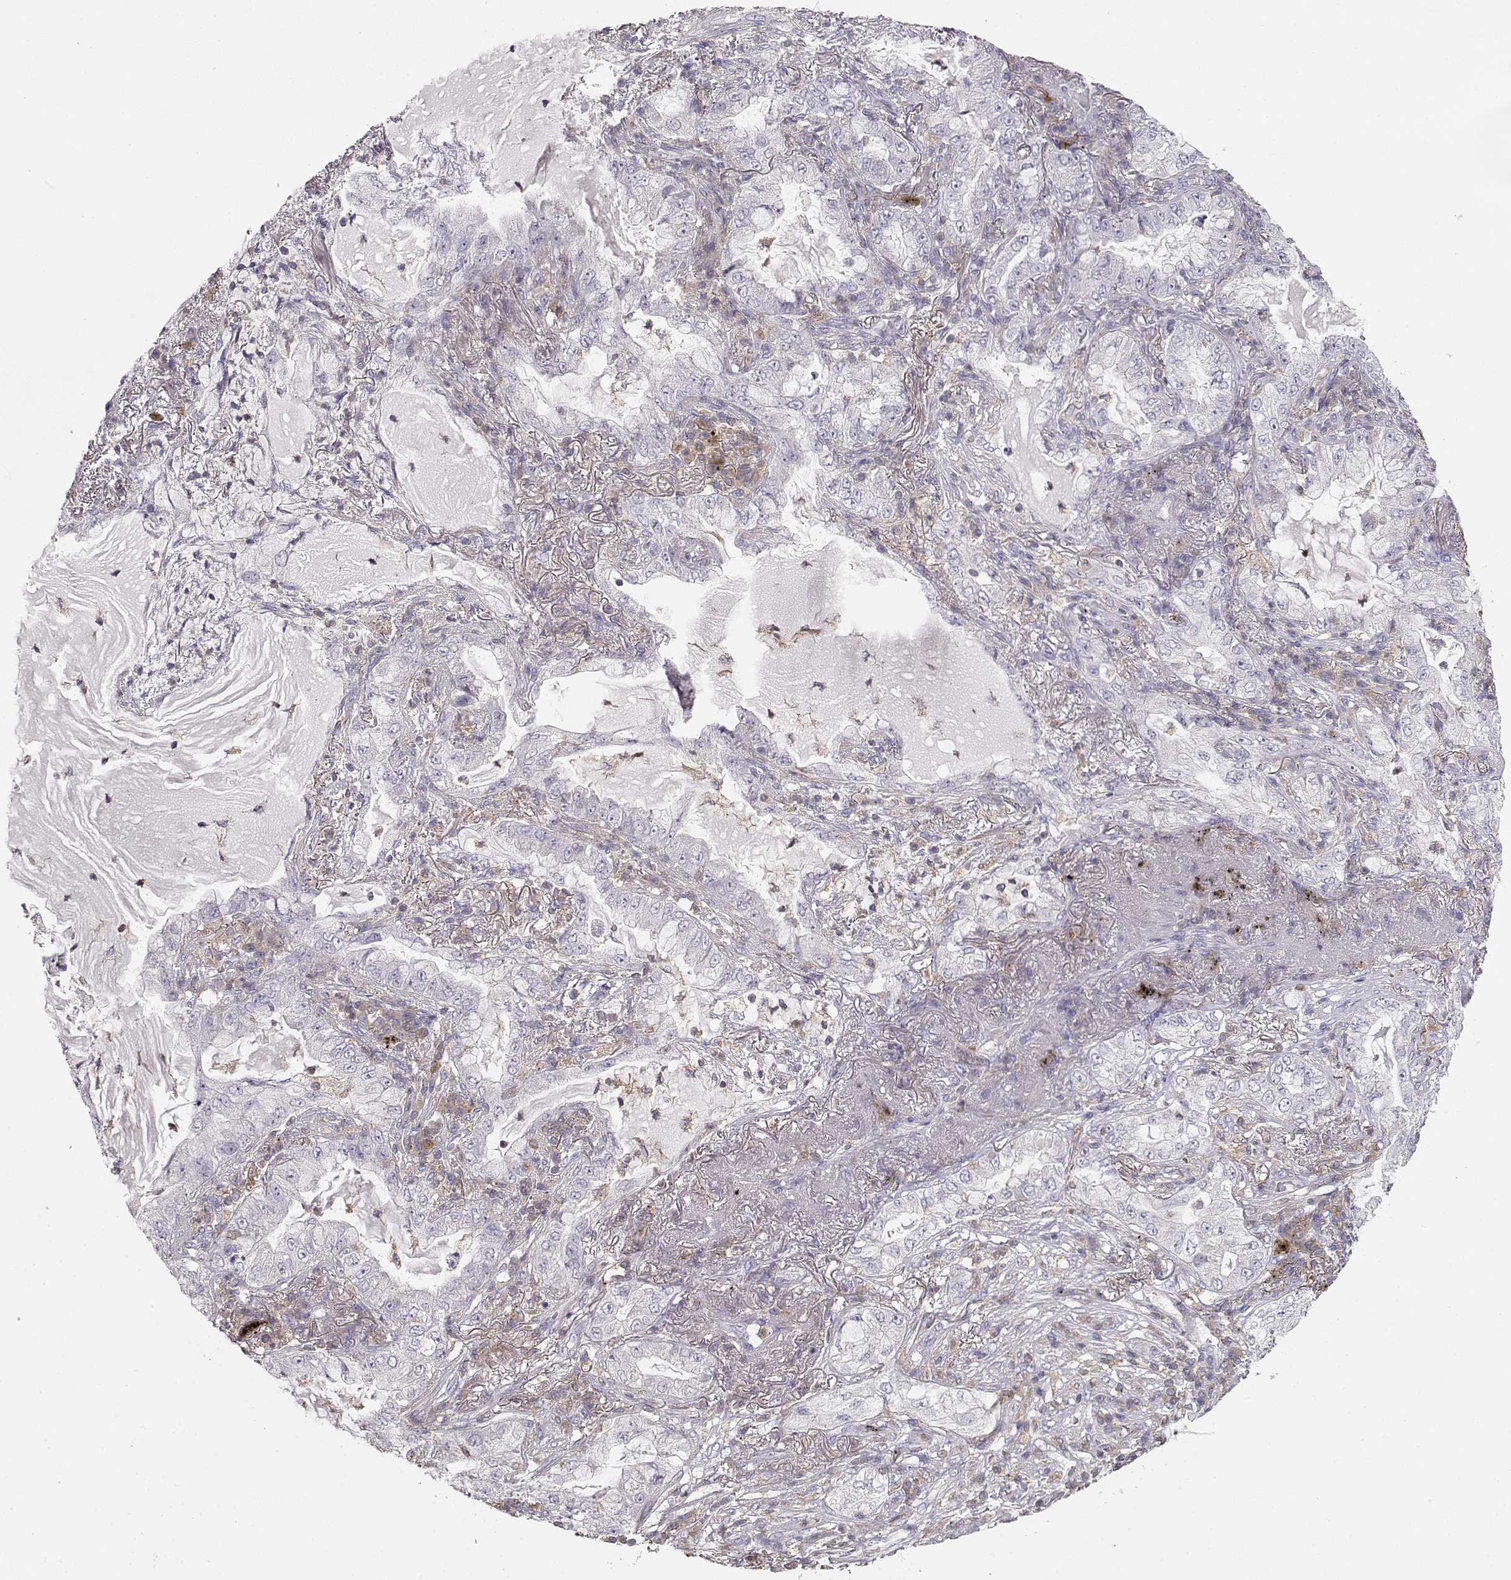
{"staining": {"intensity": "negative", "quantity": "none", "location": "none"}, "tissue": "lung cancer", "cell_type": "Tumor cells", "image_type": "cancer", "snomed": [{"axis": "morphology", "description": "Adenocarcinoma, NOS"}, {"axis": "topography", "description": "Lung"}], "caption": "Immunohistochemistry (IHC) of lung adenocarcinoma exhibits no expression in tumor cells.", "gene": "VAV1", "patient": {"sex": "female", "age": 73}}